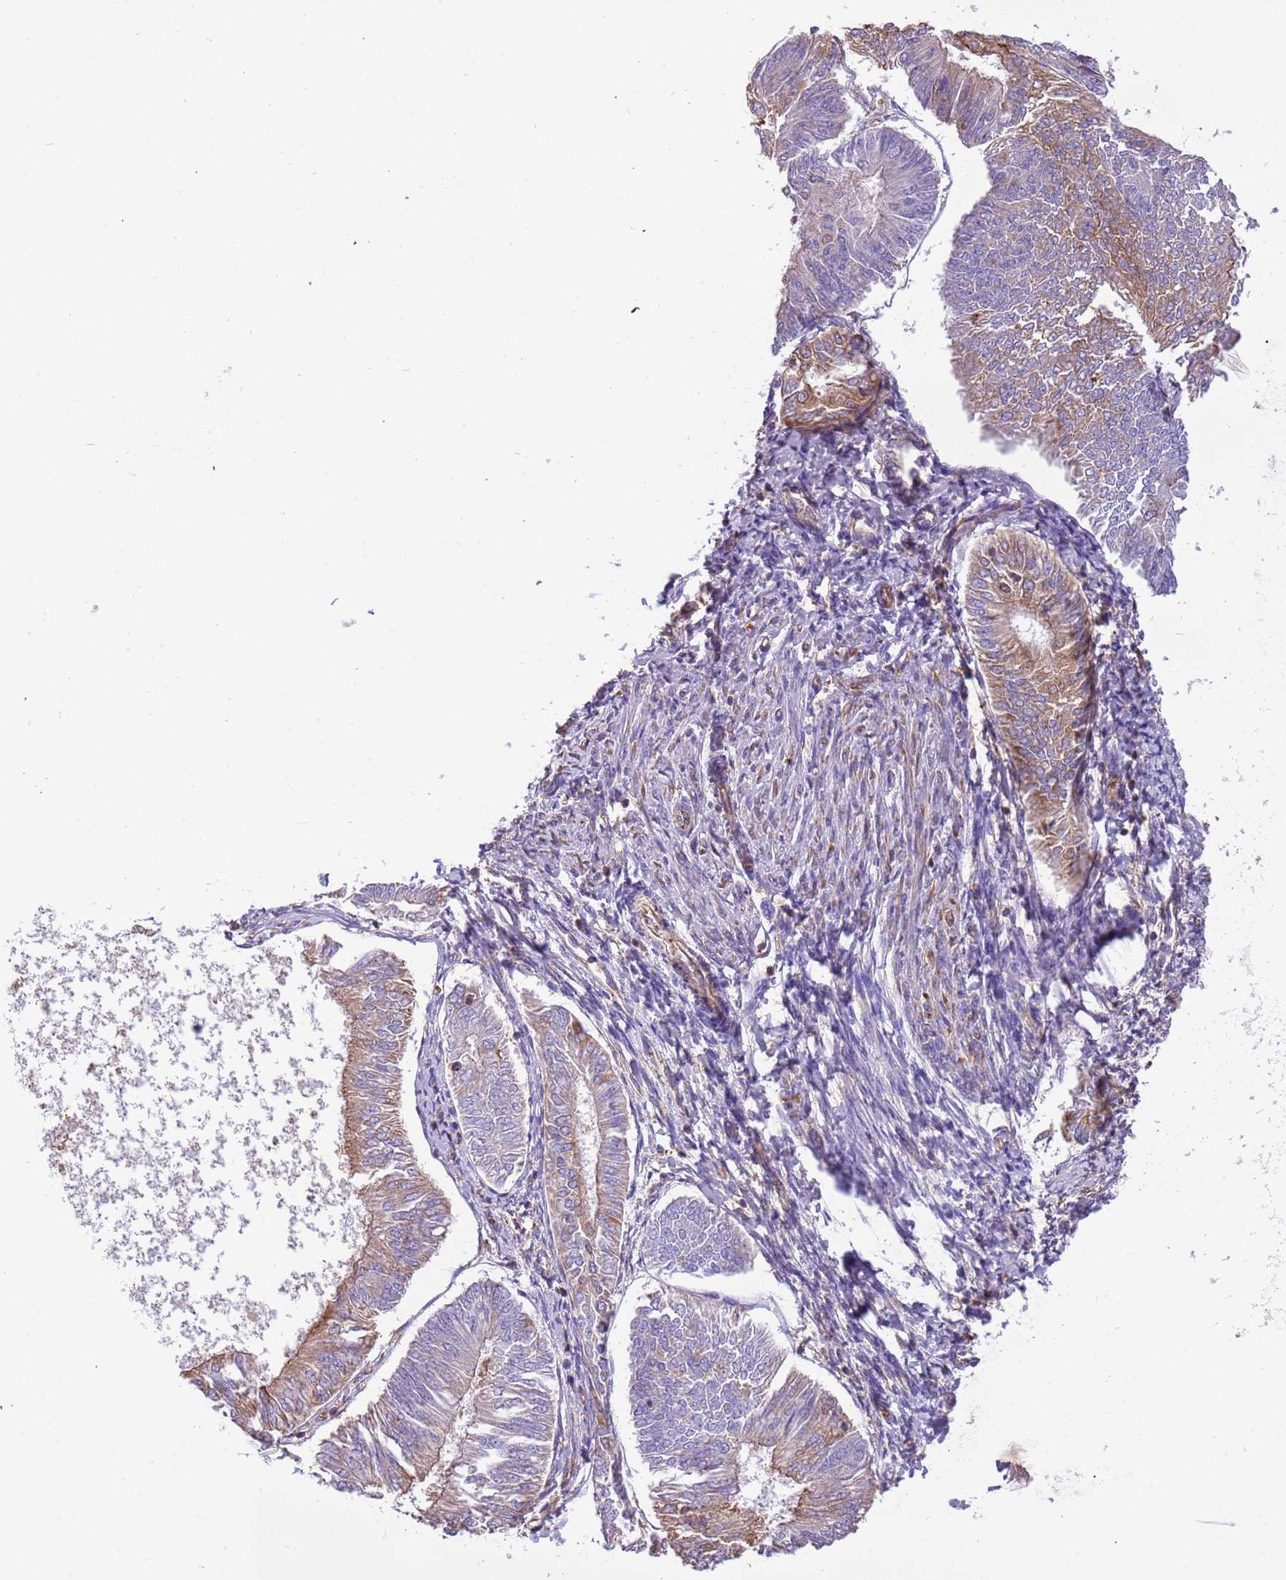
{"staining": {"intensity": "moderate", "quantity": "25%-75%", "location": "cytoplasmic/membranous"}, "tissue": "endometrial cancer", "cell_type": "Tumor cells", "image_type": "cancer", "snomed": [{"axis": "morphology", "description": "Adenocarcinoma, NOS"}, {"axis": "topography", "description": "Endometrium"}], "caption": "Endometrial cancer was stained to show a protein in brown. There is medium levels of moderate cytoplasmic/membranous positivity in about 25%-75% of tumor cells.", "gene": "NAALADL1", "patient": {"sex": "female", "age": 58}}